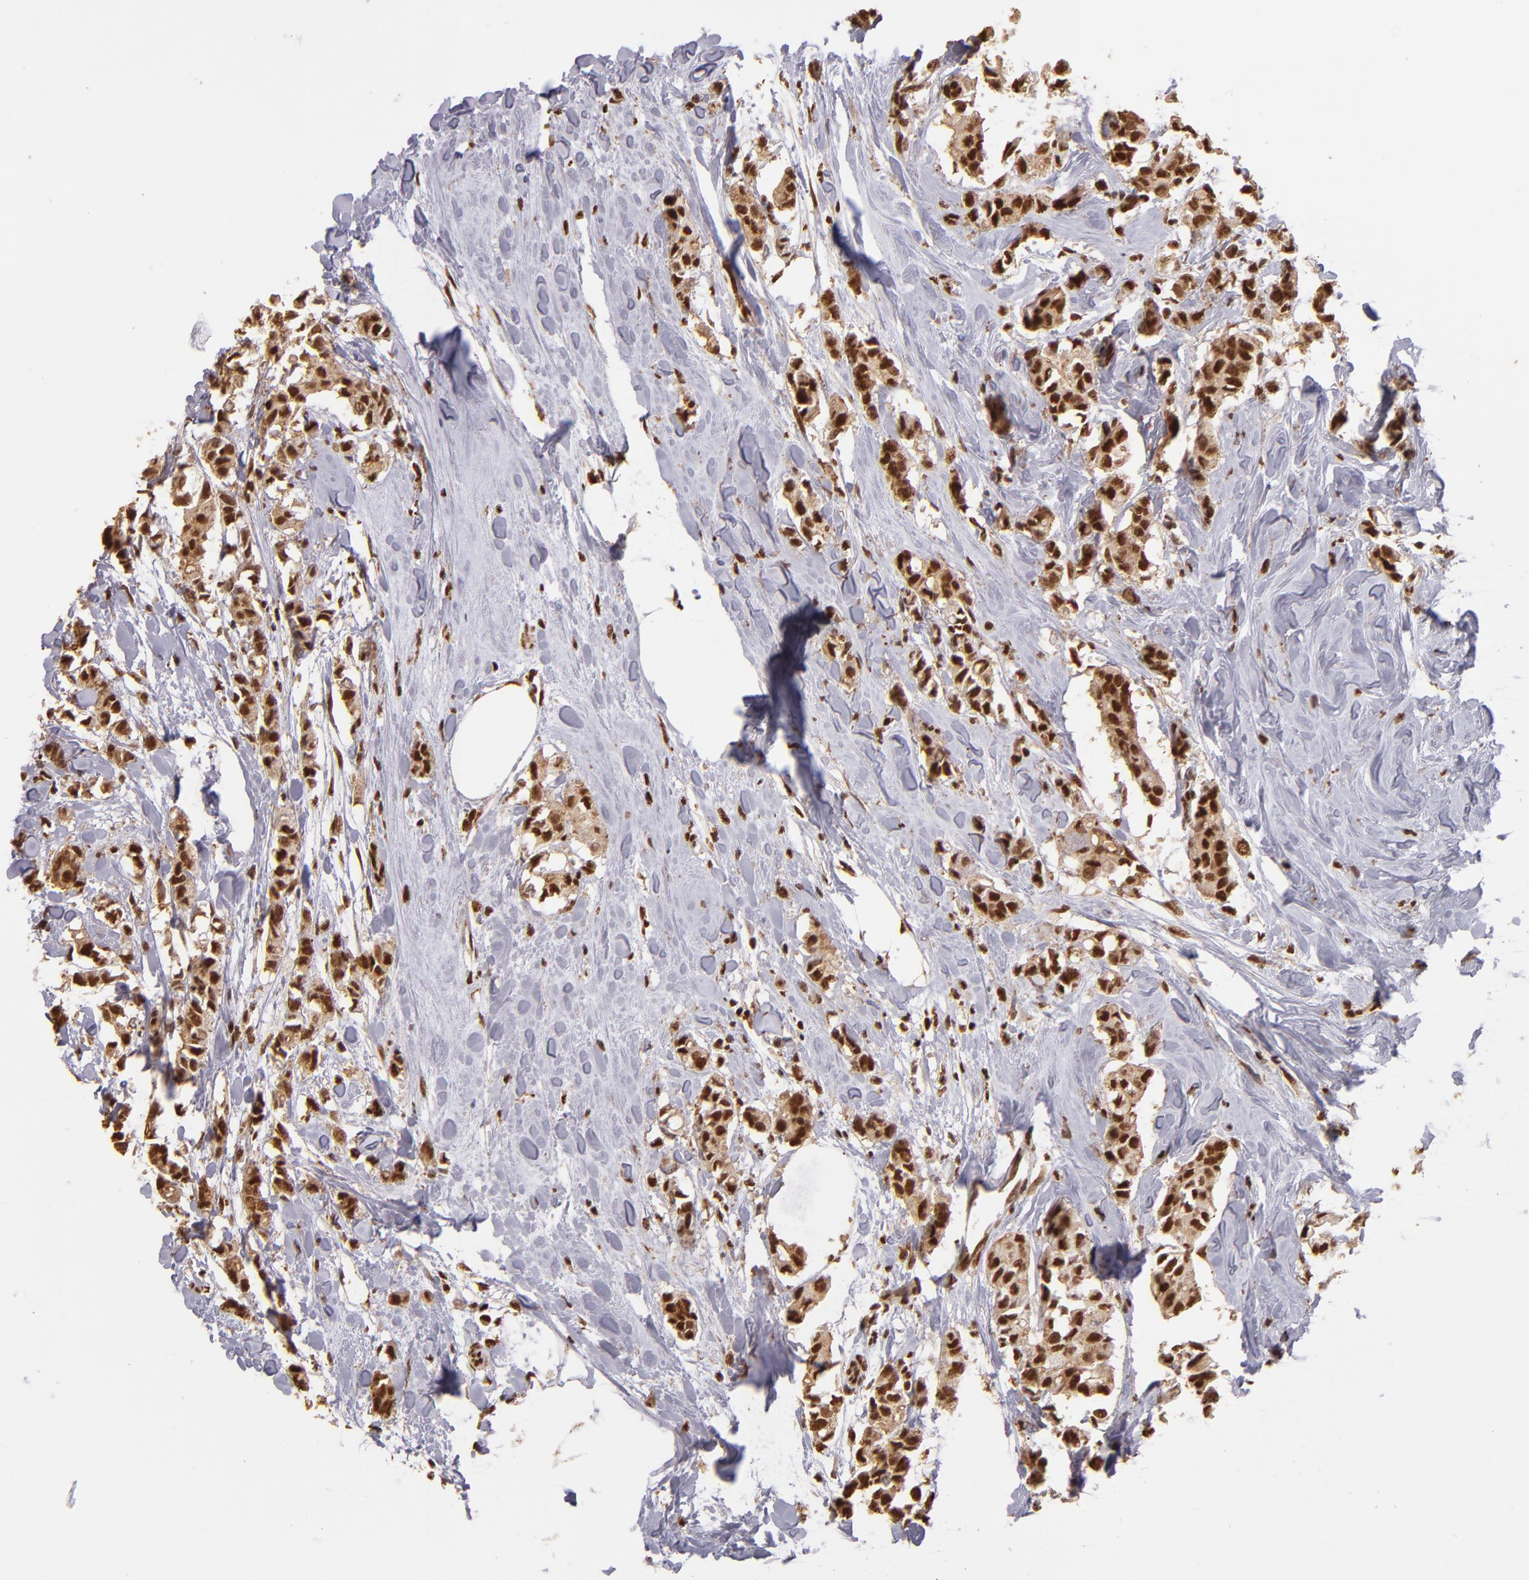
{"staining": {"intensity": "strong", "quantity": ">75%", "location": "cytoplasmic/membranous,nuclear"}, "tissue": "breast cancer", "cell_type": "Tumor cells", "image_type": "cancer", "snomed": [{"axis": "morphology", "description": "Duct carcinoma"}, {"axis": "topography", "description": "Breast"}], "caption": "Human infiltrating ductal carcinoma (breast) stained for a protein (brown) exhibits strong cytoplasmic/membranous and nuclear positive expression in approximately >75% of tumor cells.", "gene": "SP1", "patient": {"sex": "female", "age": 84}}